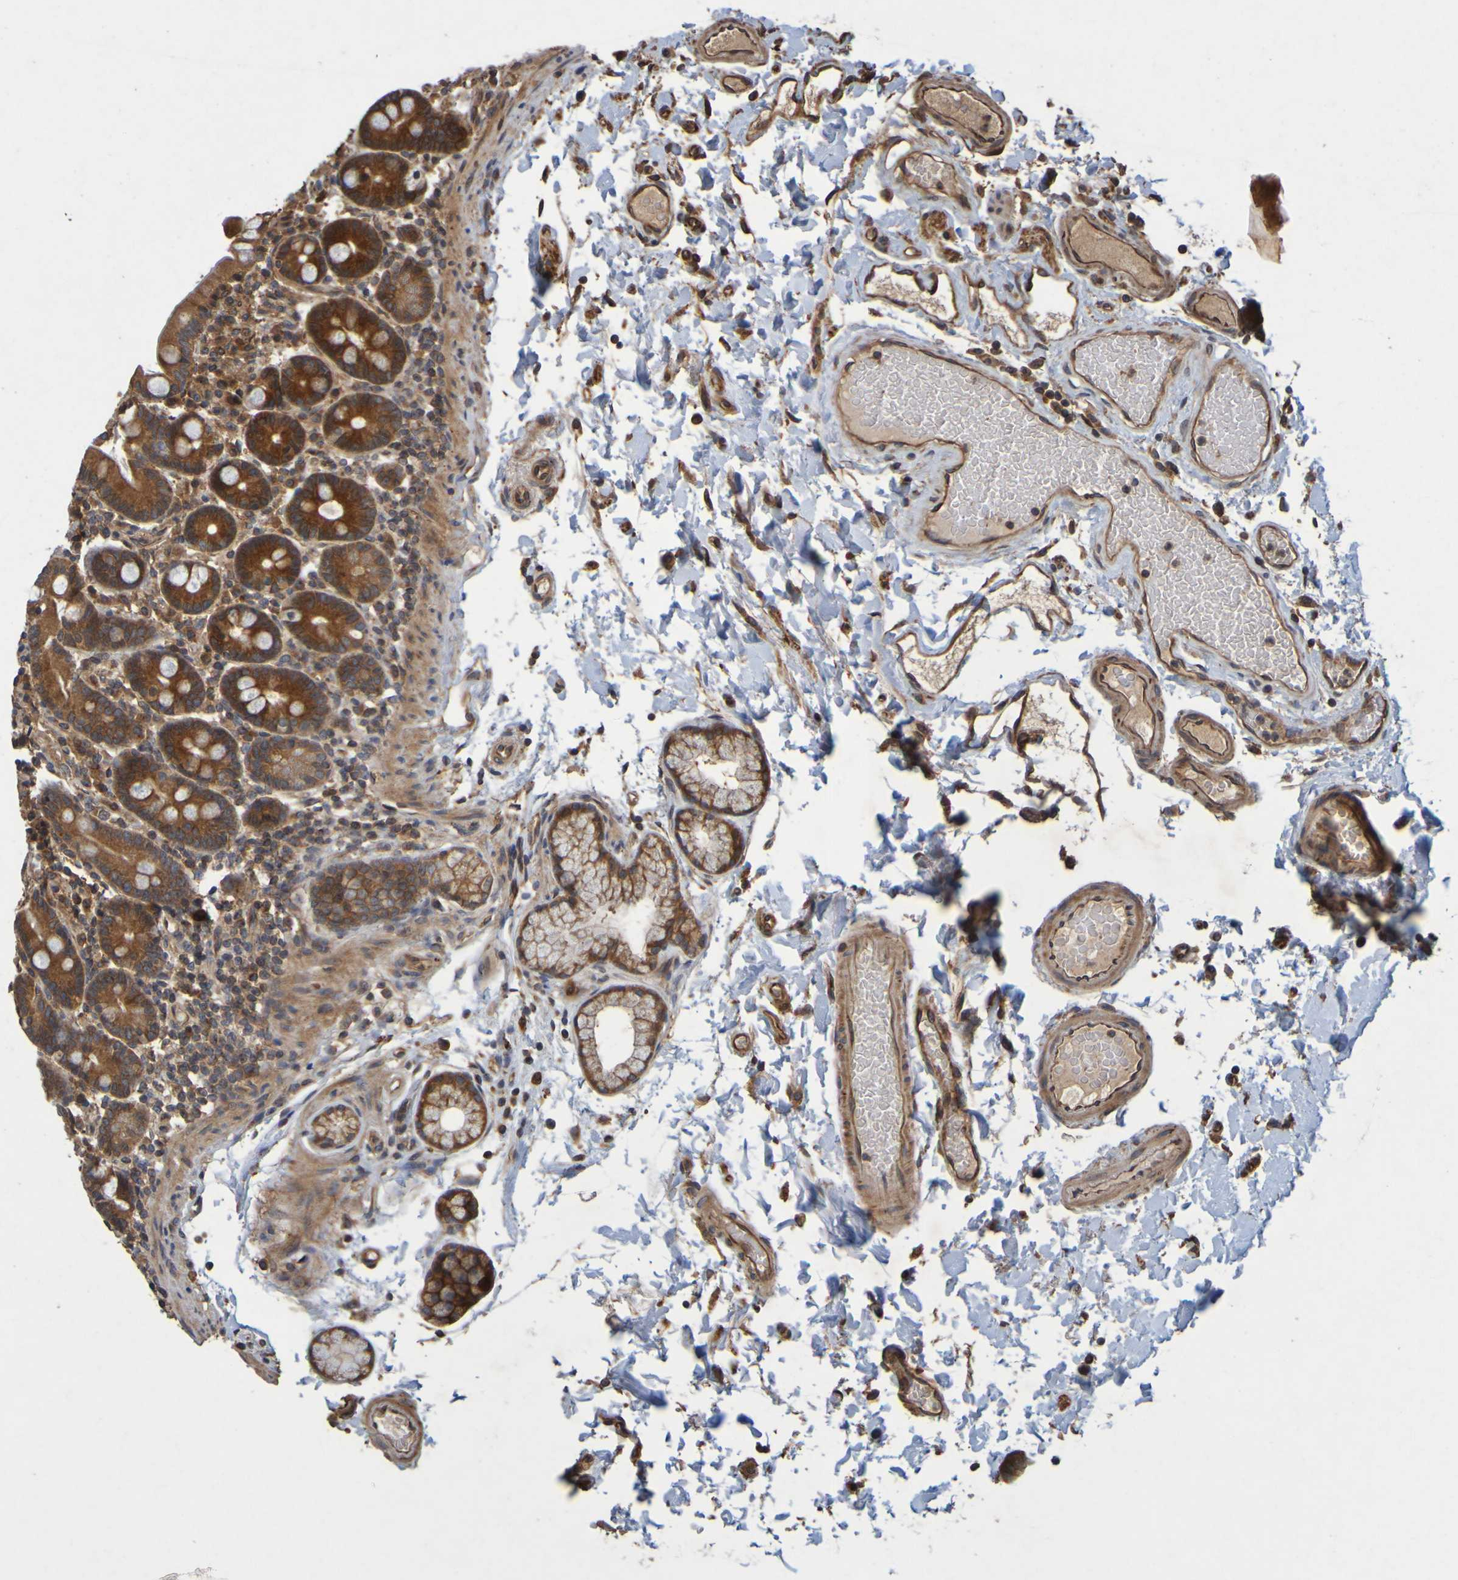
{"staining": {"intensity": "strong", "quantity": ">75%", "location": "cytoplasmic/membranous"}, "tissue": "duodenum", "cell_type": "Glandular cells", "image_type": "normal", "snomed": [{"axis": "morphology", "description": "Normal tissue, NOS"}, {"axis": "topography", "description": "Small intestine, NOS"}], "caption": "A brown stain shows strong cytoplasmic/membranous positivity of a protein in glandular cells of unremarkable human duodenum. The protein is shown in brown color, while the nuclei are stained blue.", "gene": "OCRL", "patient": {"sex": "female", "age": 71}}